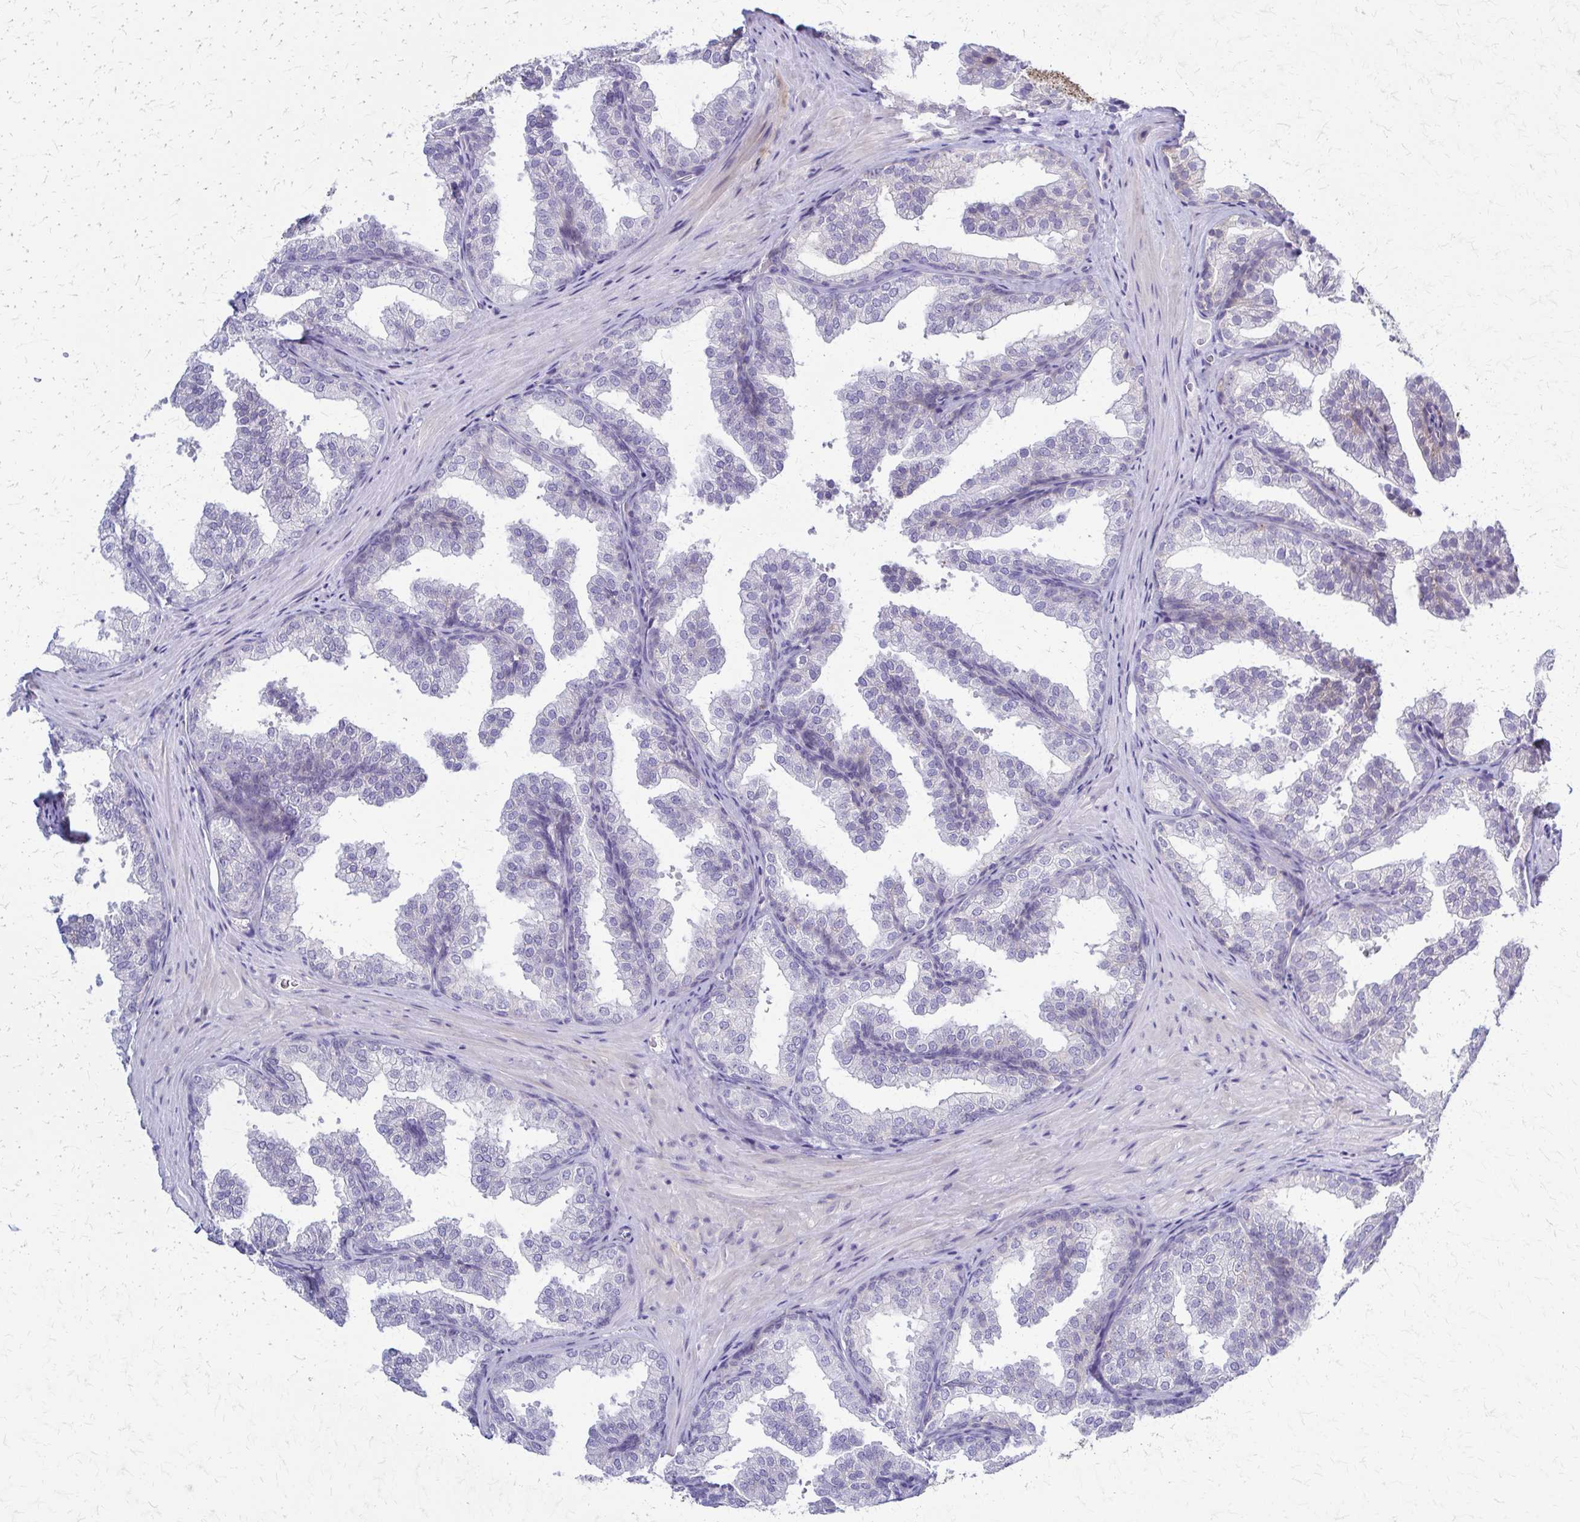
{"staining": {"intensity": "negative", "quantity": "none", "location": "none"}, "tissue": "prostate", "cell_type": "Glandular cells", "image_type": "normal", "snomed": [{"axis": "morphology", "description": "Normal tissue, NOS"}, {"axis": "topography", "description": "Prostate"}], "caption": "Immunohistochemistry (IHC) histopathology image of normal prostate: human prostate stained with DAB demonstrates no significant protein expression in glandular cells.", "gene": "RHOBTB2", "patient": {"sex": "male", "age": 37}}